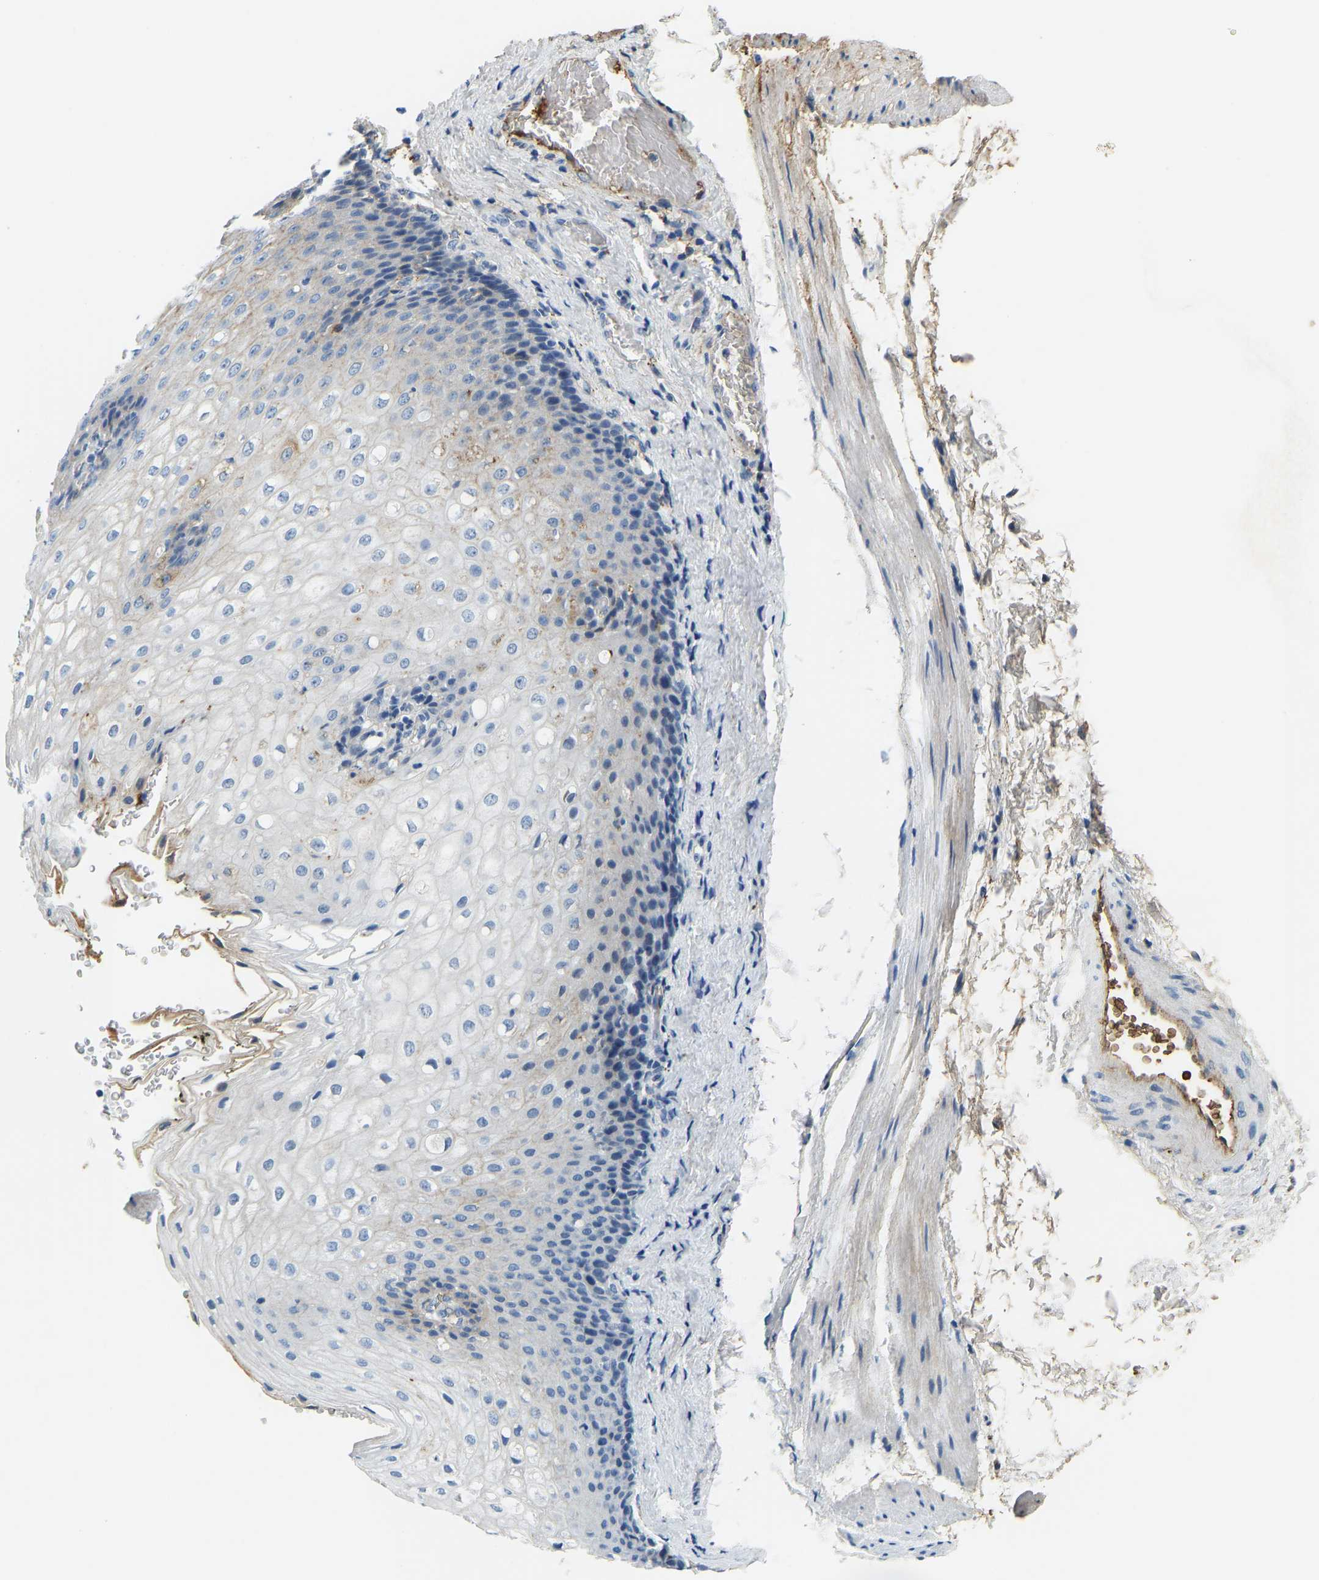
{"staining": {"intensity": "negative", "quantity": "none", "location": "none"}, "tissue": "esophagus", "cell_type": "Squamous epithelial cells", "image_type": "normal", "snomed": [{"axis": "morphology", "description": "Normal tissue, NOS"}, {"axis": "topography", "description": "Esophagus"}], "caption": "IHC micrograph of unremarkable esophagus stained for a protein (brown), which displays no positivity in squamous epithelial cells.", "gene": "THBS4", "patient": {"sex": "male", "age": 48}}